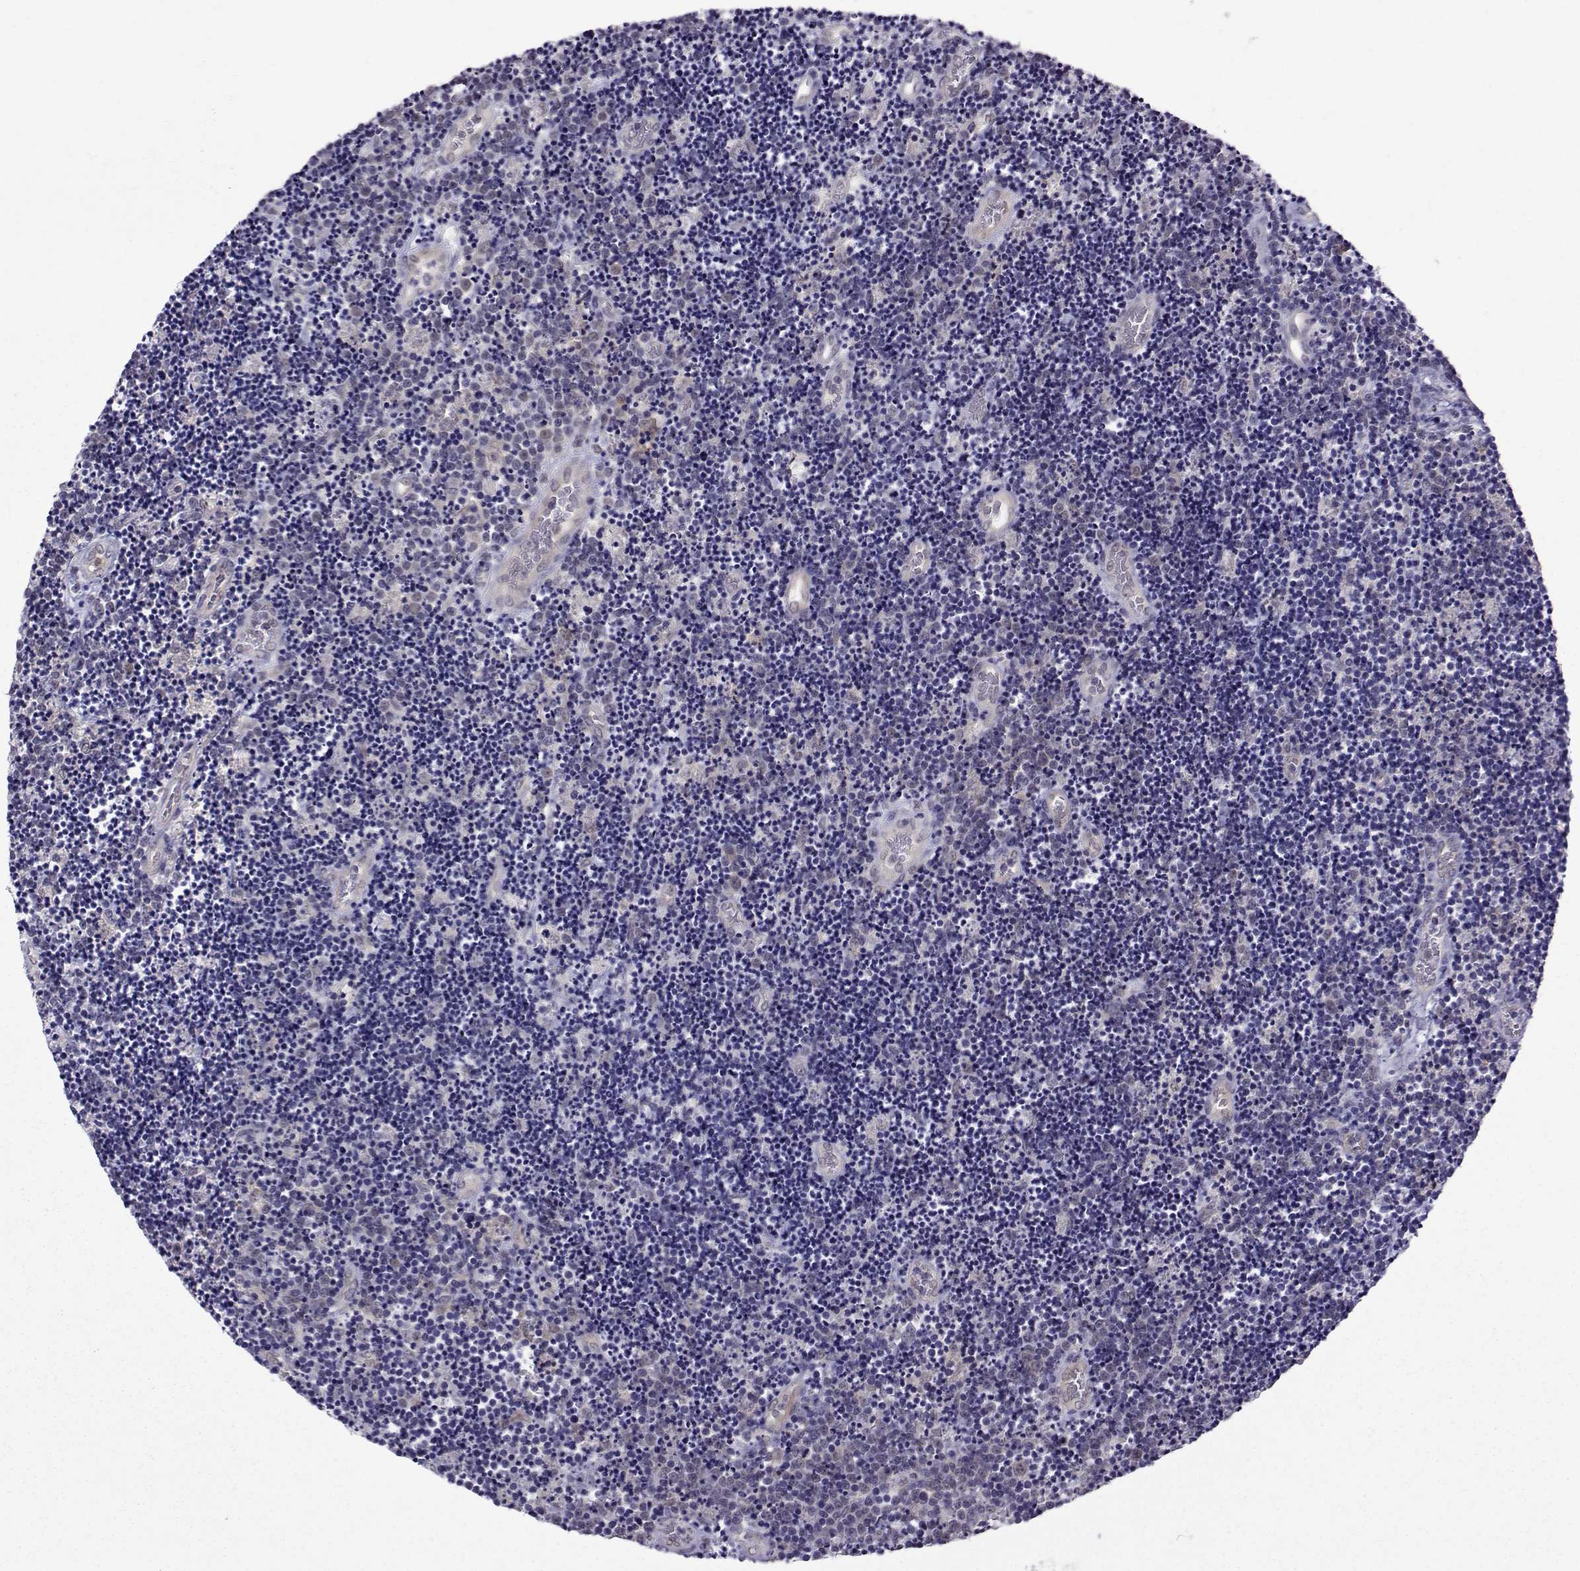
{"staining": {"intensity": "negative", "quantity": "none", "location": "none"}, "tissue": "lymphoma", "cell_type": "Tumor cells", "image_type": "cancer", "snomed": [{"axis": "morphology", "description": "Malignant lymphoma, non-Hodgkin's type, Low grade"}, {"axis": "topography", "description": "Brain"}], "caption": "An IHC image of malignant lymphoma, non-Hodgkin's type (low-grade) is shown. There is no staining in tumor cells of malignant lymphoma, non-Hodgkin's type (low-grade). (DAB (3,3'-diaminobenzidine) immunohistochemistry (IHC) with hematoxylin counter stain).", "gene": "DDX20", "patient": {"sex": "female", "age": 66}}